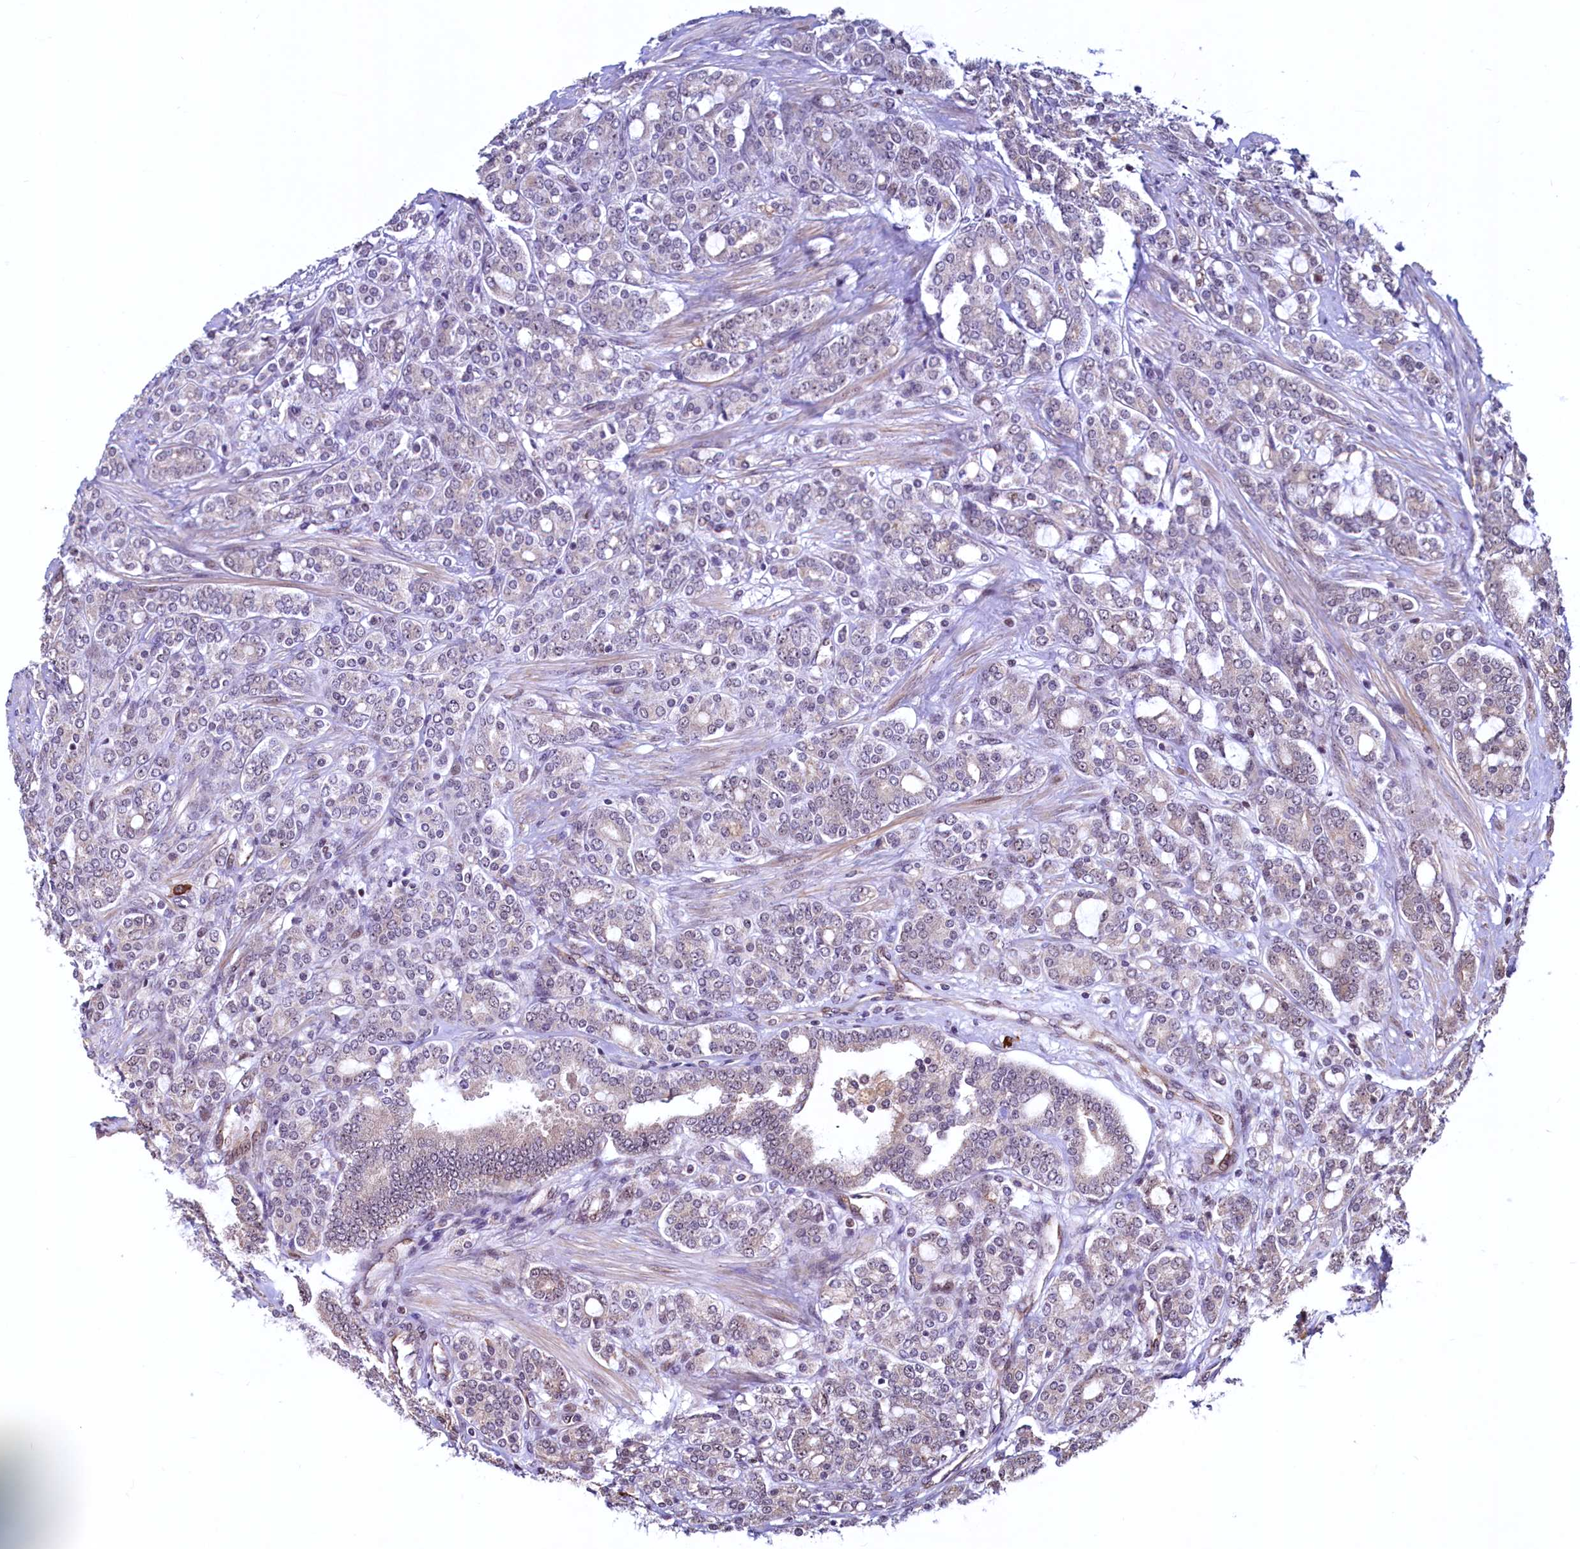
{"staining": {"intensity": "weak", "quantity": "<25%", "location": "cytoplasmic/membranous"}, "tissue": "prostate cancer", "cell_type": "Tumor cells", "image_type": "cancer", "snomed": [{"axis": "morphology", "description": "Adenocarcinoma, High grade"}, {"axis": "topography", "description": "Prostate"}], "caption": "This is a photomicrograph of immunohistochemistry (IHC) staining of prostate cancer (adenocarcinoma (high-grade)), which shows no expression in tumor cells.", "gene": "RBFA", "patient": {"sex": "male", "age": 62}}